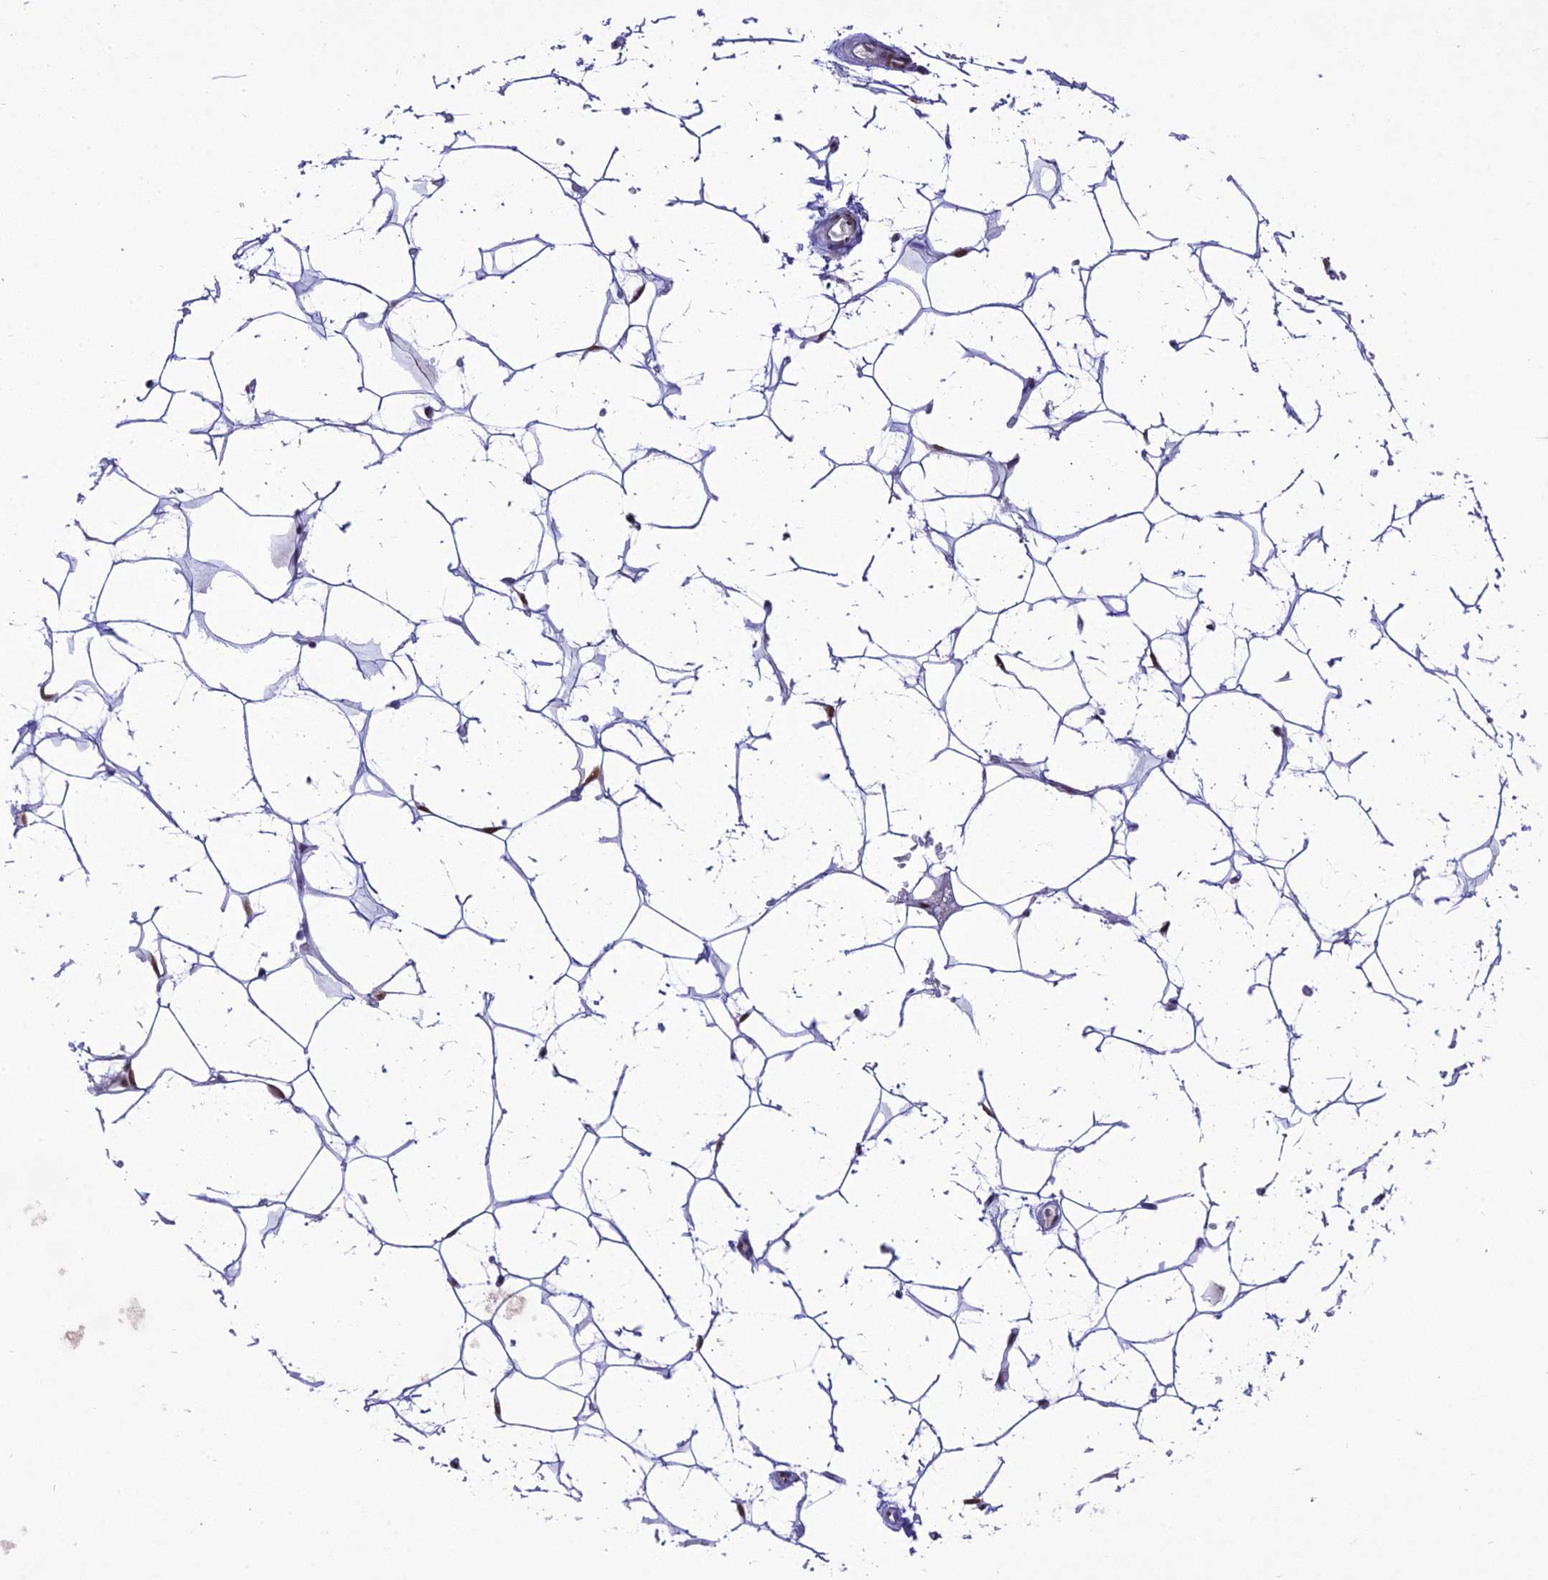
{"staining": {"intensity": "moderate", "quantity": "<25%", "location": "nuclear"}, "tissue": "adipose tissue", "cell_type": "Adipocytes", "image_type": "normal", "snomed": [{"axis": "morphology", "description": "Normal tissue, NOS"}, {"axis": "topography", "description": "Breast"}], "caption": "Benign adipose tissue reveals moderate nuclear expression in about <25% of adipocytes, visualized by immunohistochemistry. Using DAB (brown) and hematoxylin (blue) stains, captured at high magnification using brightfield microscopy.", "gene": "DDX1", "patient": {"sex": "female", "age": 26}}